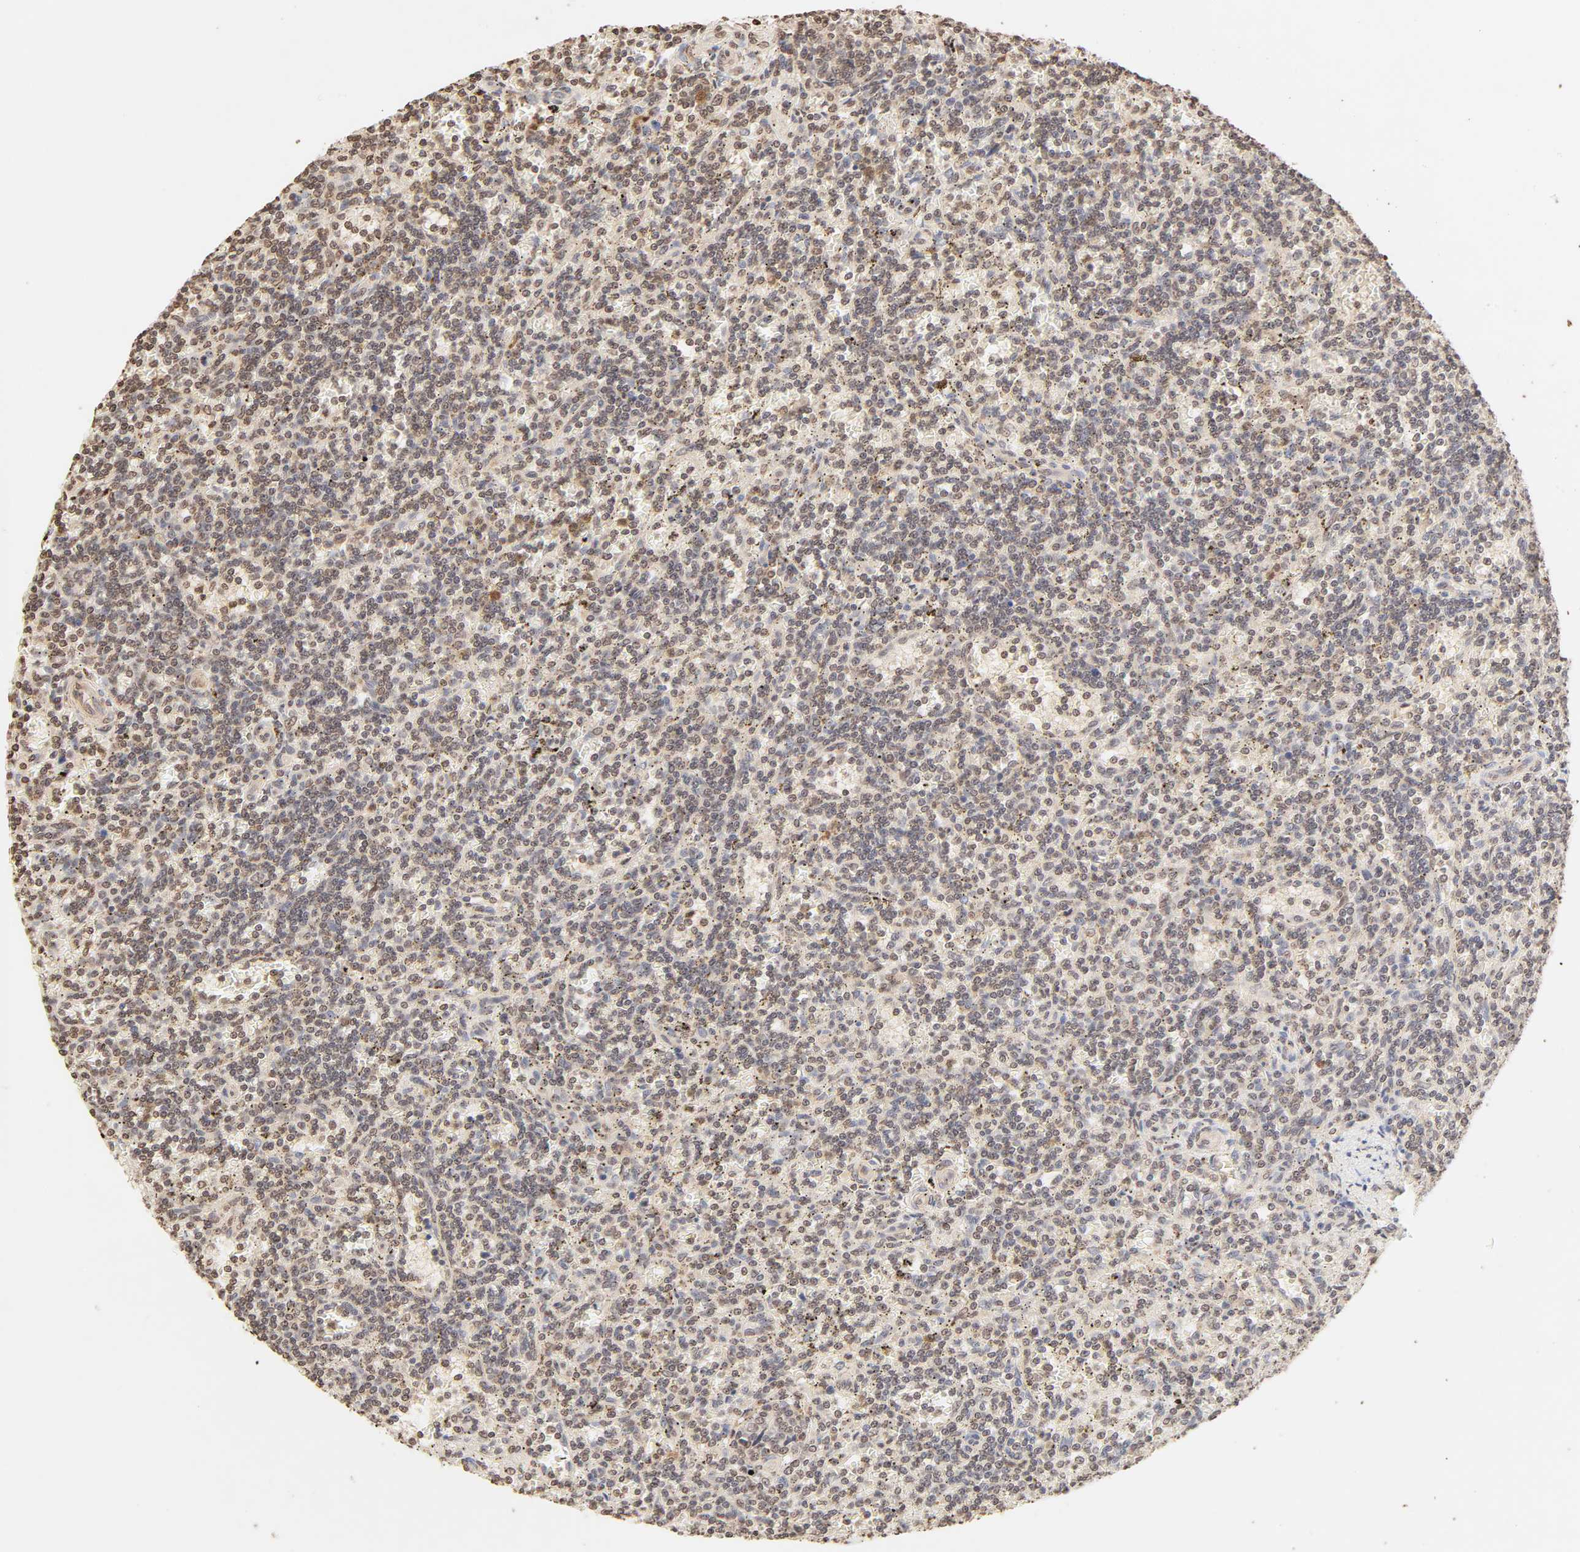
{"staining": {"intensity": "weak", "quantity": "25%-75%", "location": "cytoplasmic/membranous,nuclear"}, "tissue": "lymphoma", "cell_type": "Tumor cells", "image_type": "cancer", "snomed": [{"axis": "morphology", "description": "Malignant lymphoma, non-Hodgkin's type, Low grade"}, {"axis": "topography", "description": "Spleen"}], "caption": "Immunohistochemical staining of human malignant lymphoma, non-Hodgkin's type (low-grade) displays low levels of weak cytoplasmic/membranous and nuclear staining in about 25%-75% of tumor cells.", "gene": "TBL1X", "patient": {"sex": "male", "age": 73}}